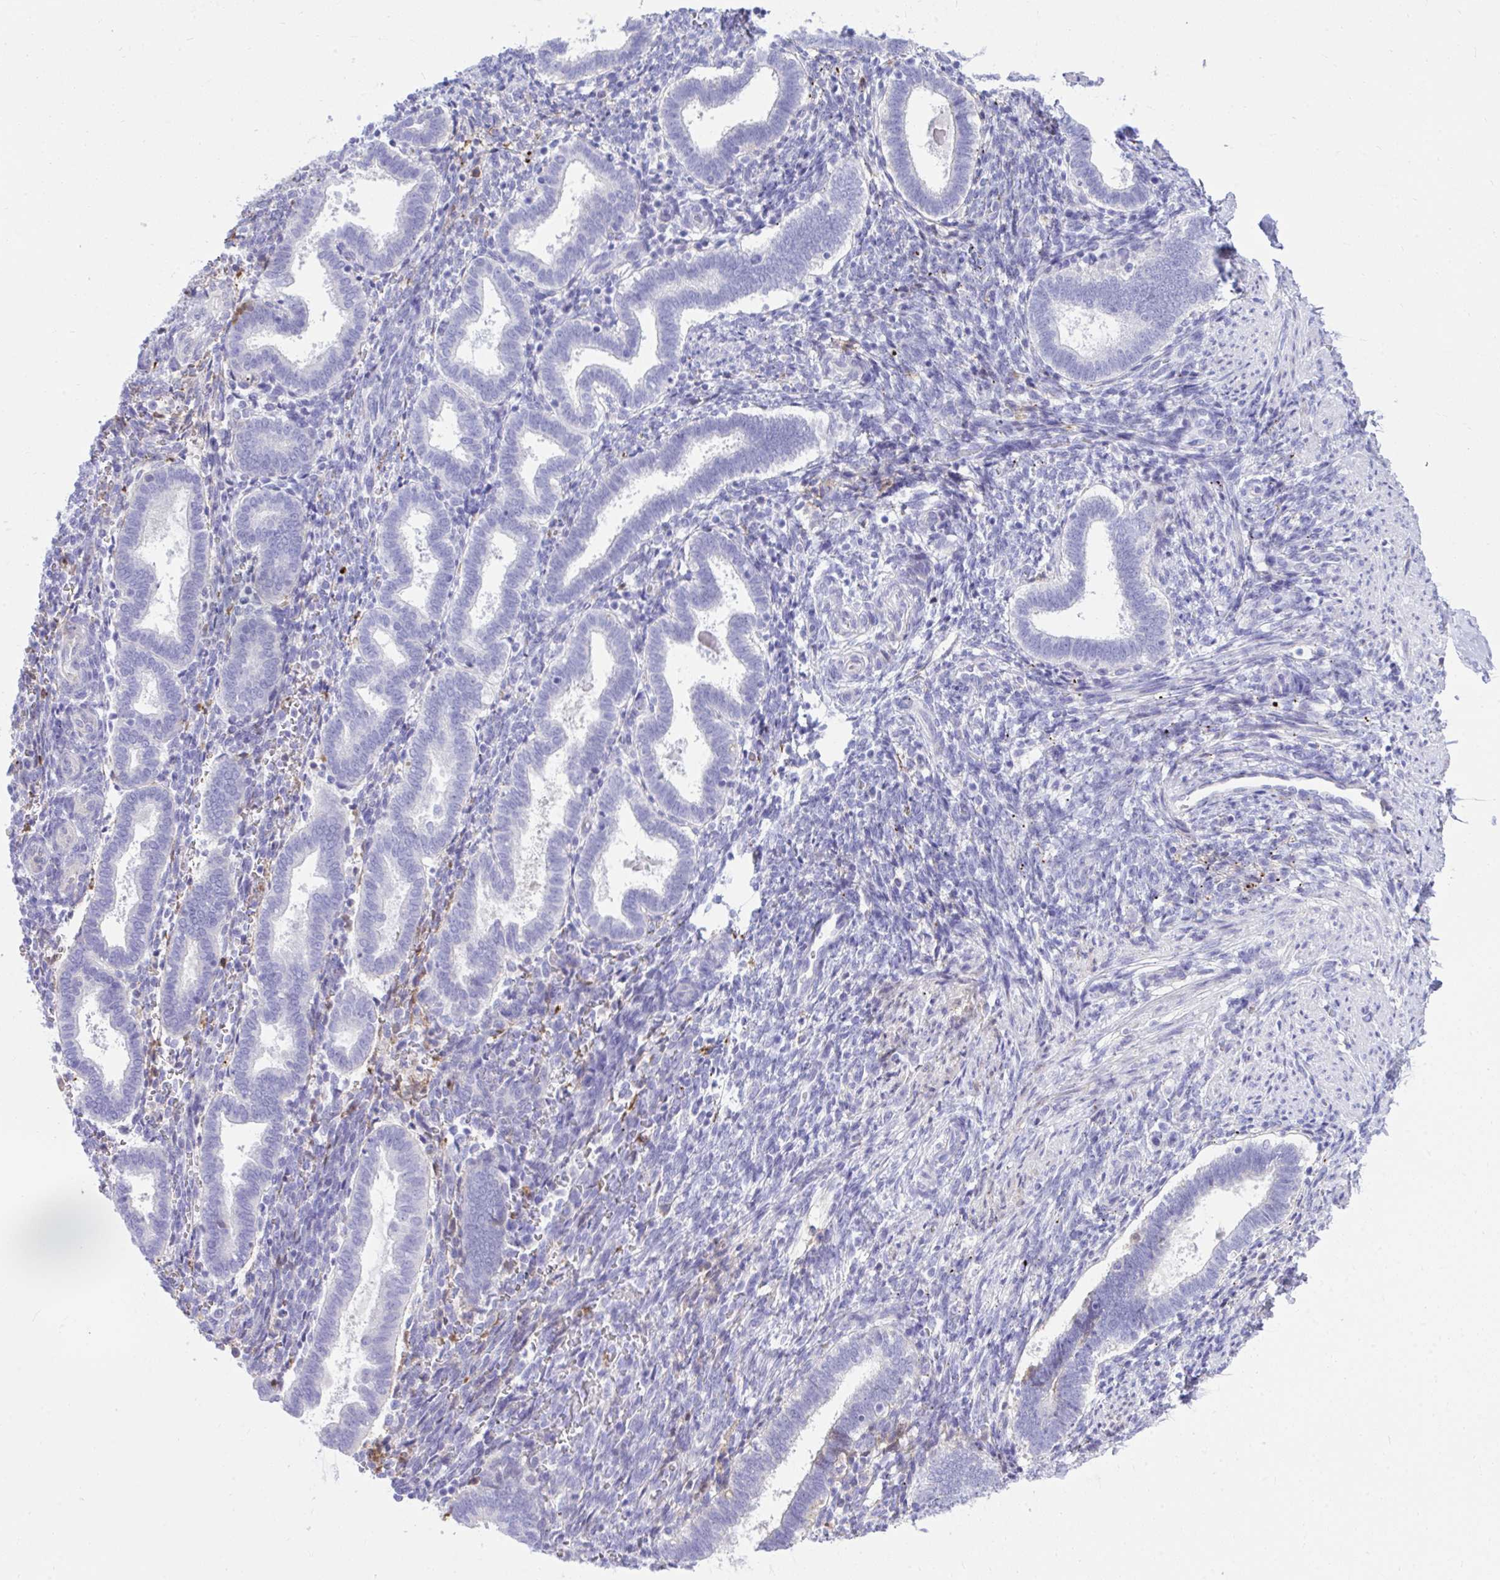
{"staining": {"intensity": "strong", "quantity": "<25%", "location": "cytoplasmic/membranous"}, "tissue": "endometrium", "cell_type": "Cells in endometrial stroma", "image_type": "normal", "snomed": [{"axis": "morphology", "description": "Normal tissue, NOS"}, {"axis": "topography", "description": "Endometrium"}], "caption": "This is a histology image of immunohistochemistry staining of unremarkable endometrium, which shows strong staining in the cytoplasmic/membranous of cells in endometrial stroma.", "gene": "HRG", "patient": {"sex": "female", "age": 34}}